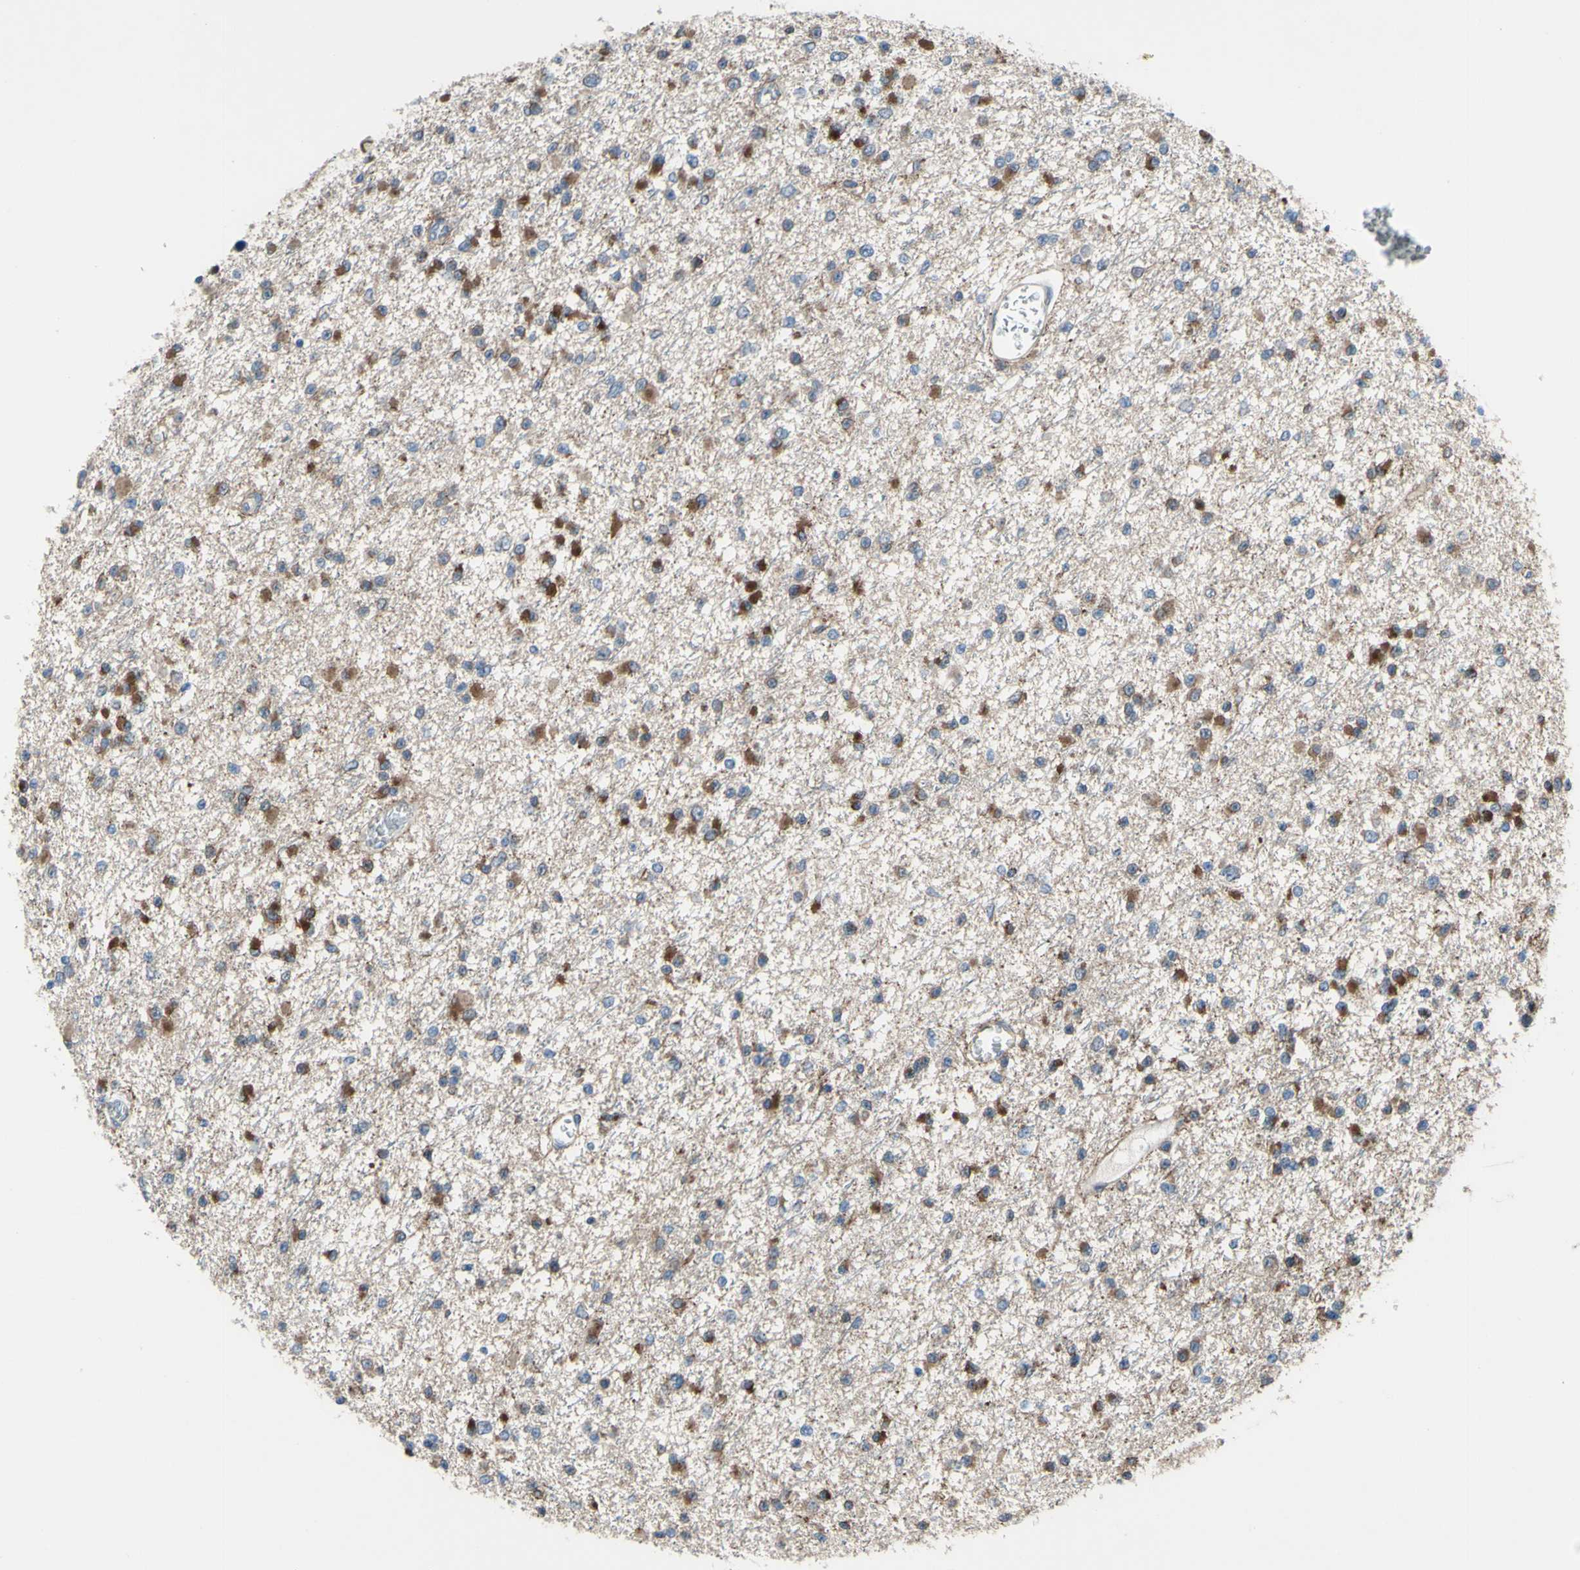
{"staining": {"intensity": "strong", "quantity": "25%-75%", "location": "cytoplasmic/membranous"}, "tissue": "glioma", "cell_type": "Tumor cells", "image_type": "cancer", "snomed": [{"axis": "morphology", "description": "Glioma, malignant, Low grade"}, {"axis": "topography", "description": "Brain"}], "caption": "Immunohistochemical staining of low-grade glioma (malignant) reveals high levels of strong cytoplasmic/membranous protein expression in approximately 25%-75% of tumor cells. The protein of interest is stained brown, and the nuclei are stained in blue (DAB IHC with brightfield microscopy, high magnification).", "gene": "GRAMD2B", "patient": {"sex": "female", "age": 22}}